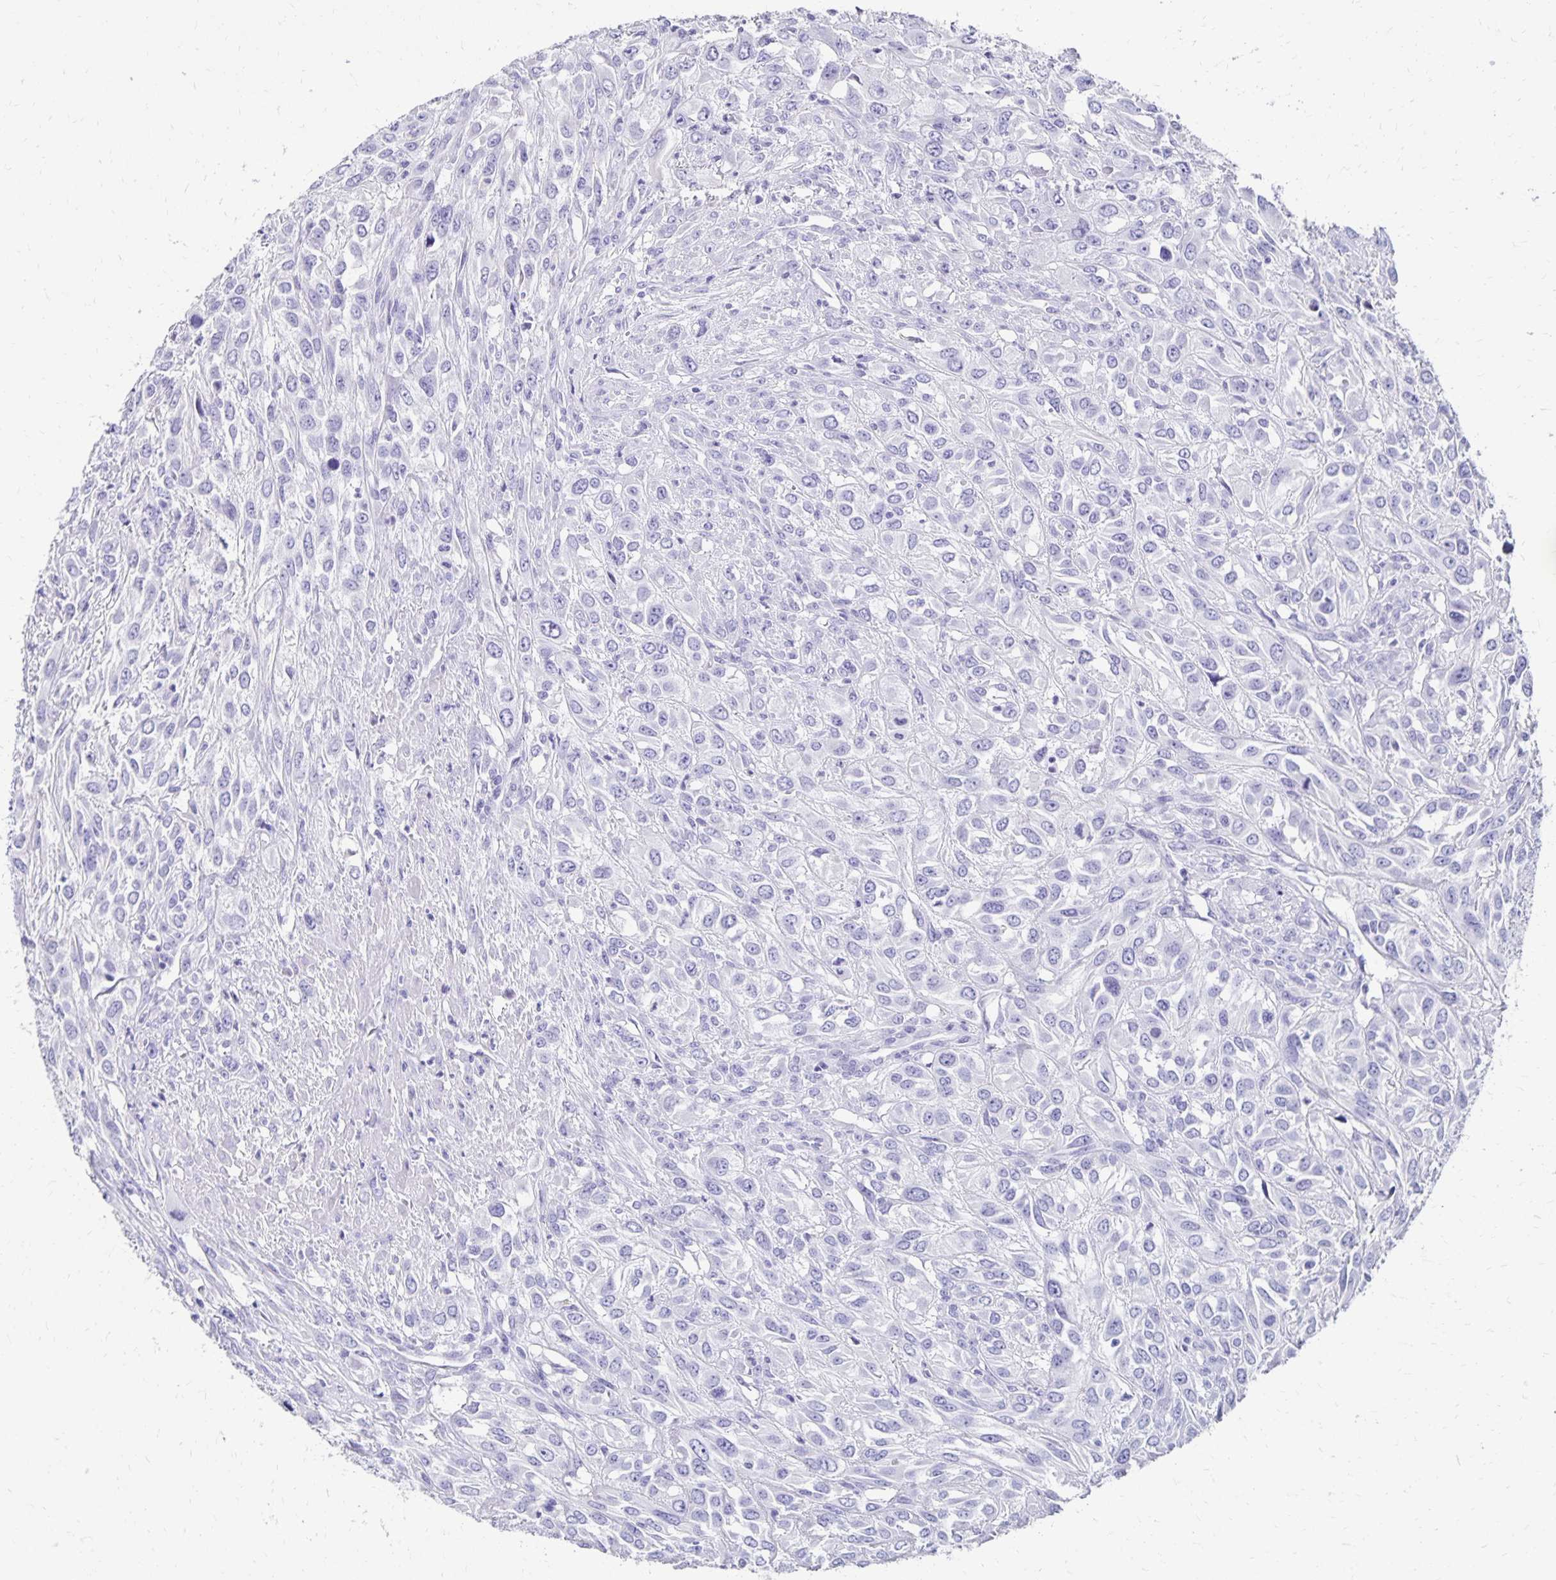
{"staining": {"intensity": "negative", "quantity": "none", "location": "none"}, "tissue": "urothelial cancer", "cell_type": "Tumor cells", "image_type": "cancer", "snomed": [{"axis": "morphology", "description": "Urothelial carcinoma, High grade"}, {"axis": "topography", "description": "Urinary bladder"}], "caption": "High-grade urothelial carcinoma stained for a protein using immunohistochemistry (IHC) displays no positivity tumor cells.", "gene": "DYNLT4", "patient": {"sex": "male", "age": 67}}